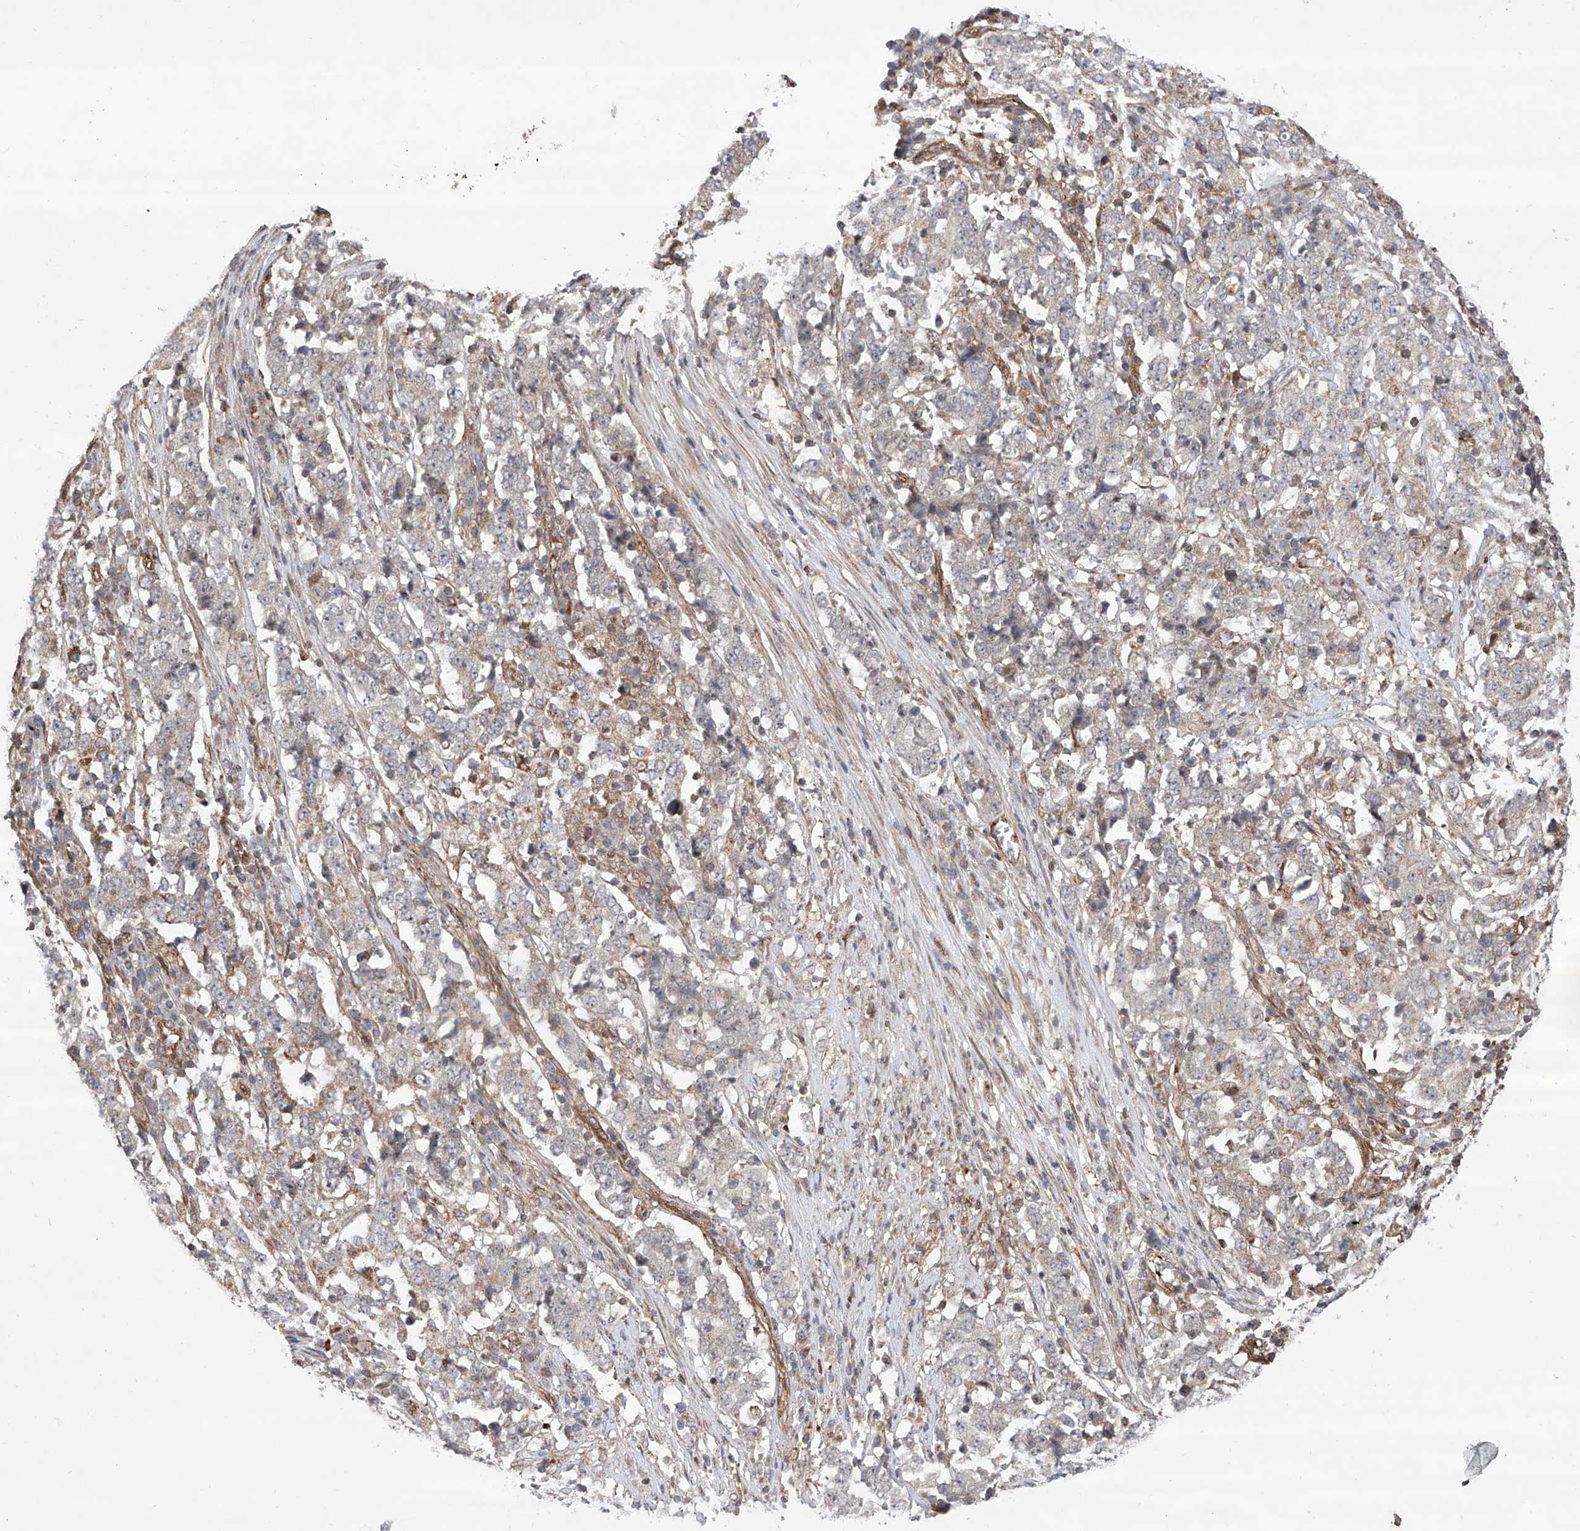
{"staining": {"intensity": "negative", "quantity": "none", "location": "none"}, "tissue": "stomach cancer", "cell_type": "Tumor cells", "image_type": "cancer", "snomed": [{"axis": "morphology", "description": "Adenocarcinoma, NOS"}, {"axis": "topography", "description": "Stomach"}], "caption": "Adenocarcinoma (stomach) was stained to show a protein in brown. There is no significant staining in tumor cells. (DAB (3,3'-diaminobenzidine) immunohistochemistry (IHC) visualized using brightfield microscopy, high magnification).", "gene": "APAF1", "patient": {"sex": "male", "age": 59}}